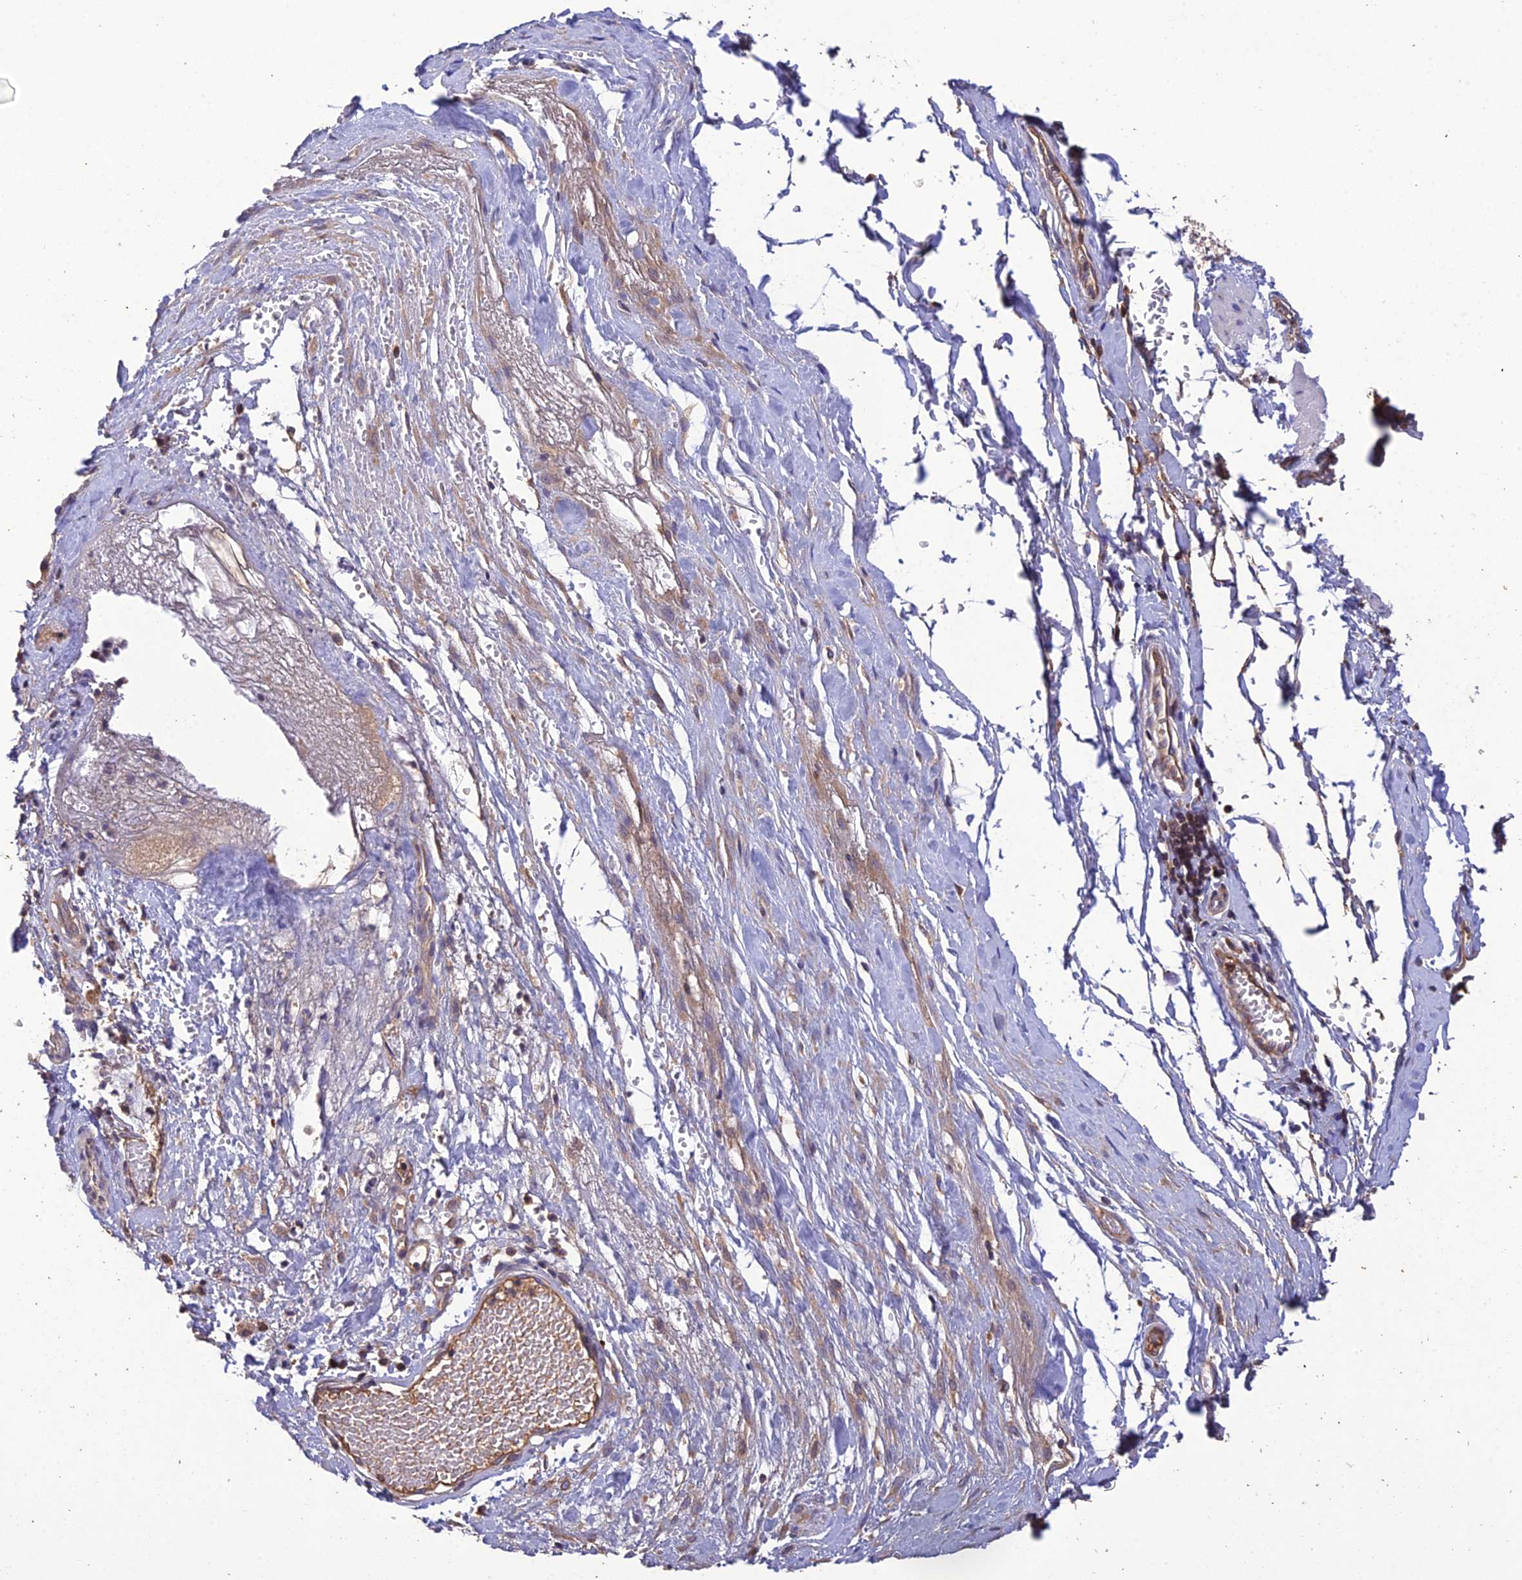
{"staining": {"intensity": "weak", "quantity": "<25%", "location": "cytoplasmic/membranous"}, "tissue": "smooth muscle", "cell_type": "Smooth muscle cells", "image_type": "normal", "snomed": [{"axis": "morphology", "description": "Normal tissue, NOS"}, {"axis": "morphology", "description": "Adenocarcinoma, NOS"}, {"axis": "topography", "description": "Colon"}, {"axis": "topography", "description": "Peripheral nerve tissue"}], "caption": "A micrograph of human smooth muscle is negative for staining in smooth muscle cells.", "gene": "MIOS", "patient": {"sex": "male", "age": 14}}